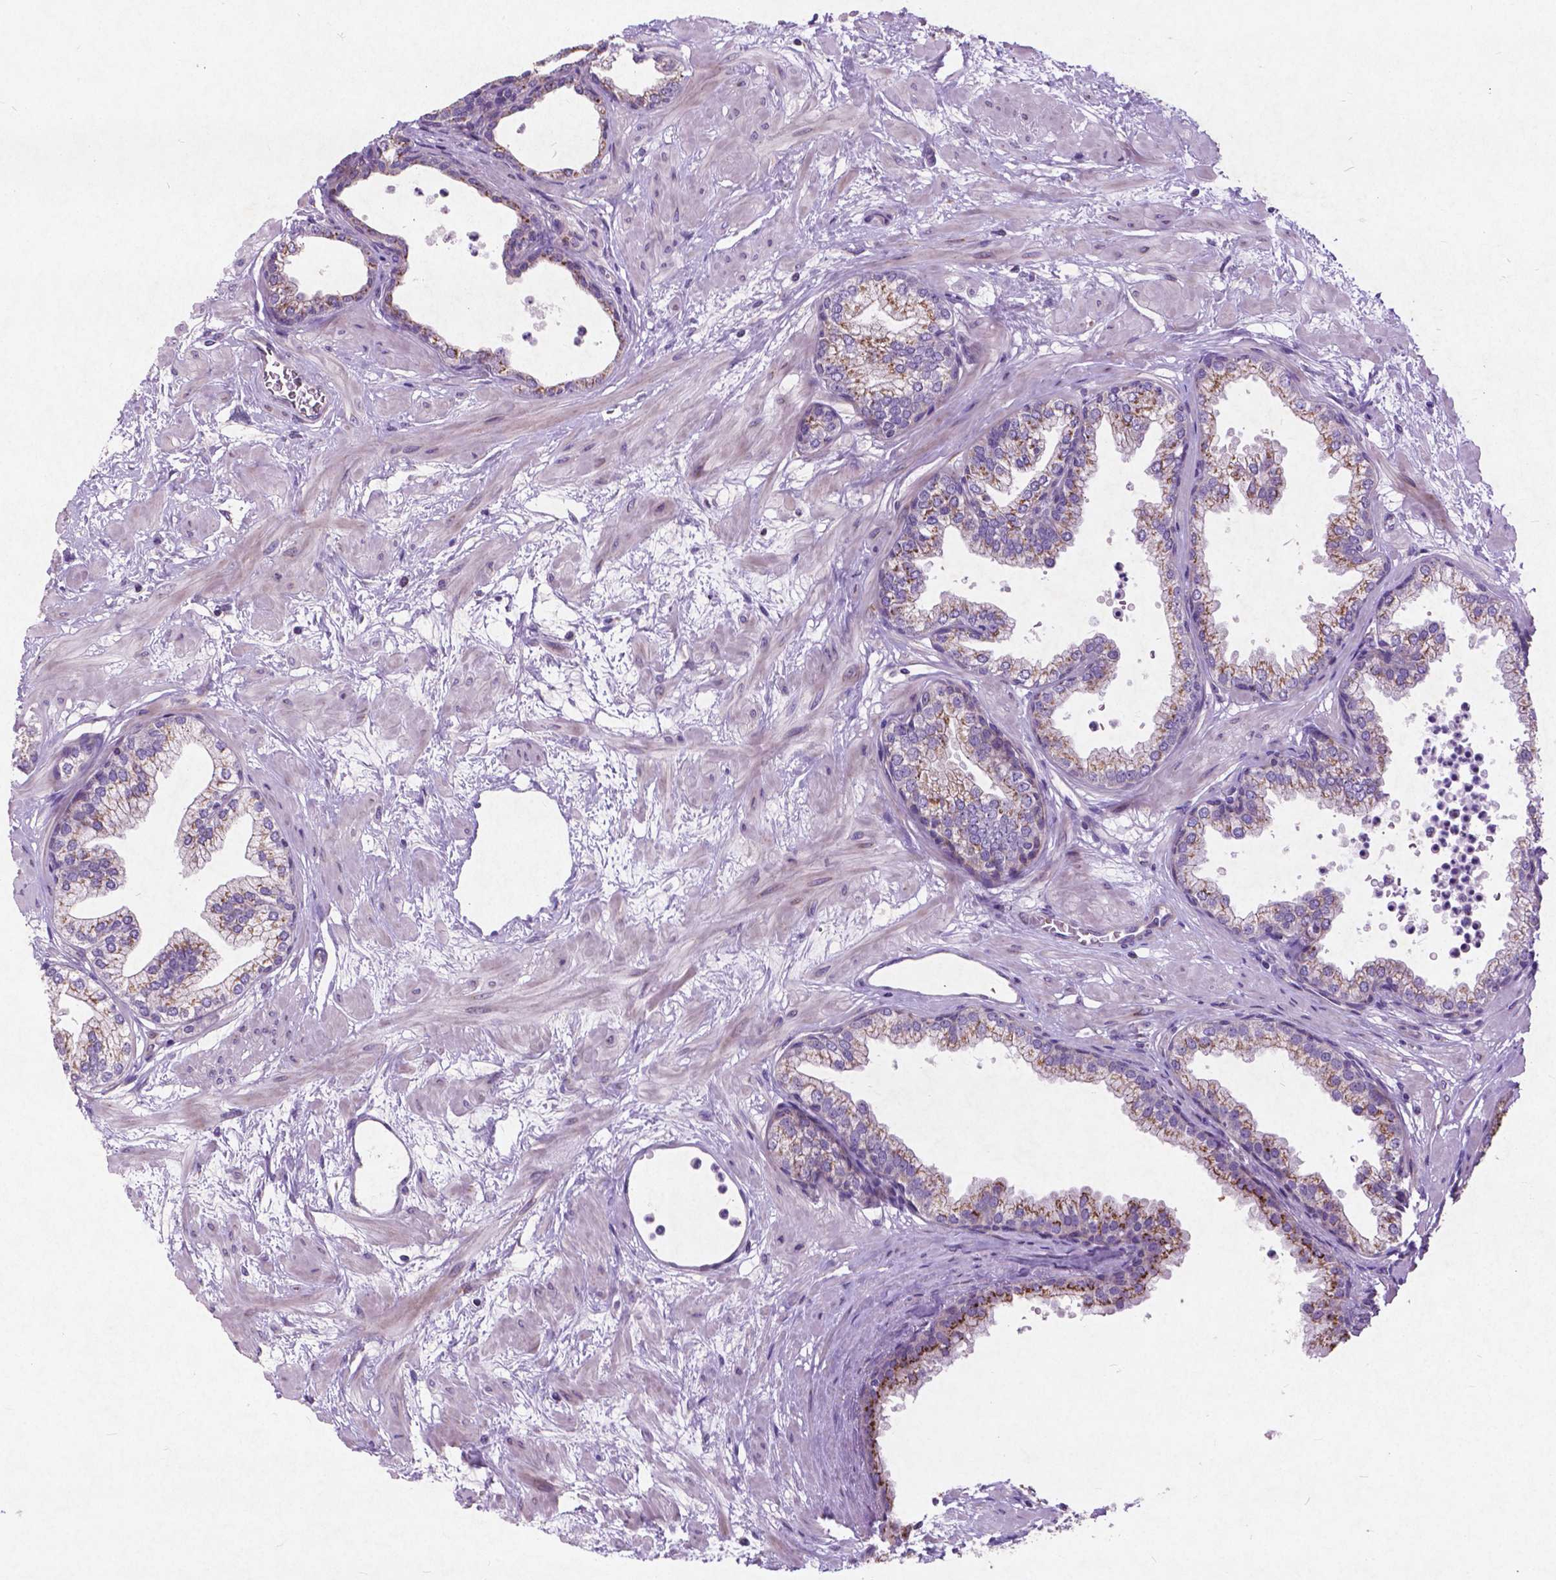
{"staining": {"intensity": "moderate", "quantity": "25%-75%", "location": "cytoplasmic/membranous"}, "tissue": "prostate", "cell_type": "Glandular cells", "image_type": "normal", "snomed": [{"axis": "morphology", "description": "Normal tissue, NOS"}, {"axis": "topography", "description": "Prostate"}], "caption": "An immunohistochemistry photomicrograph of unremarkable tissue is shown. Protein staining in brown highlights moderate cytoplasmic/membranous positivity in prostate within glandular cells.", "gene": "ATG4D", "patient": {"sex": "male", "age": 37}}